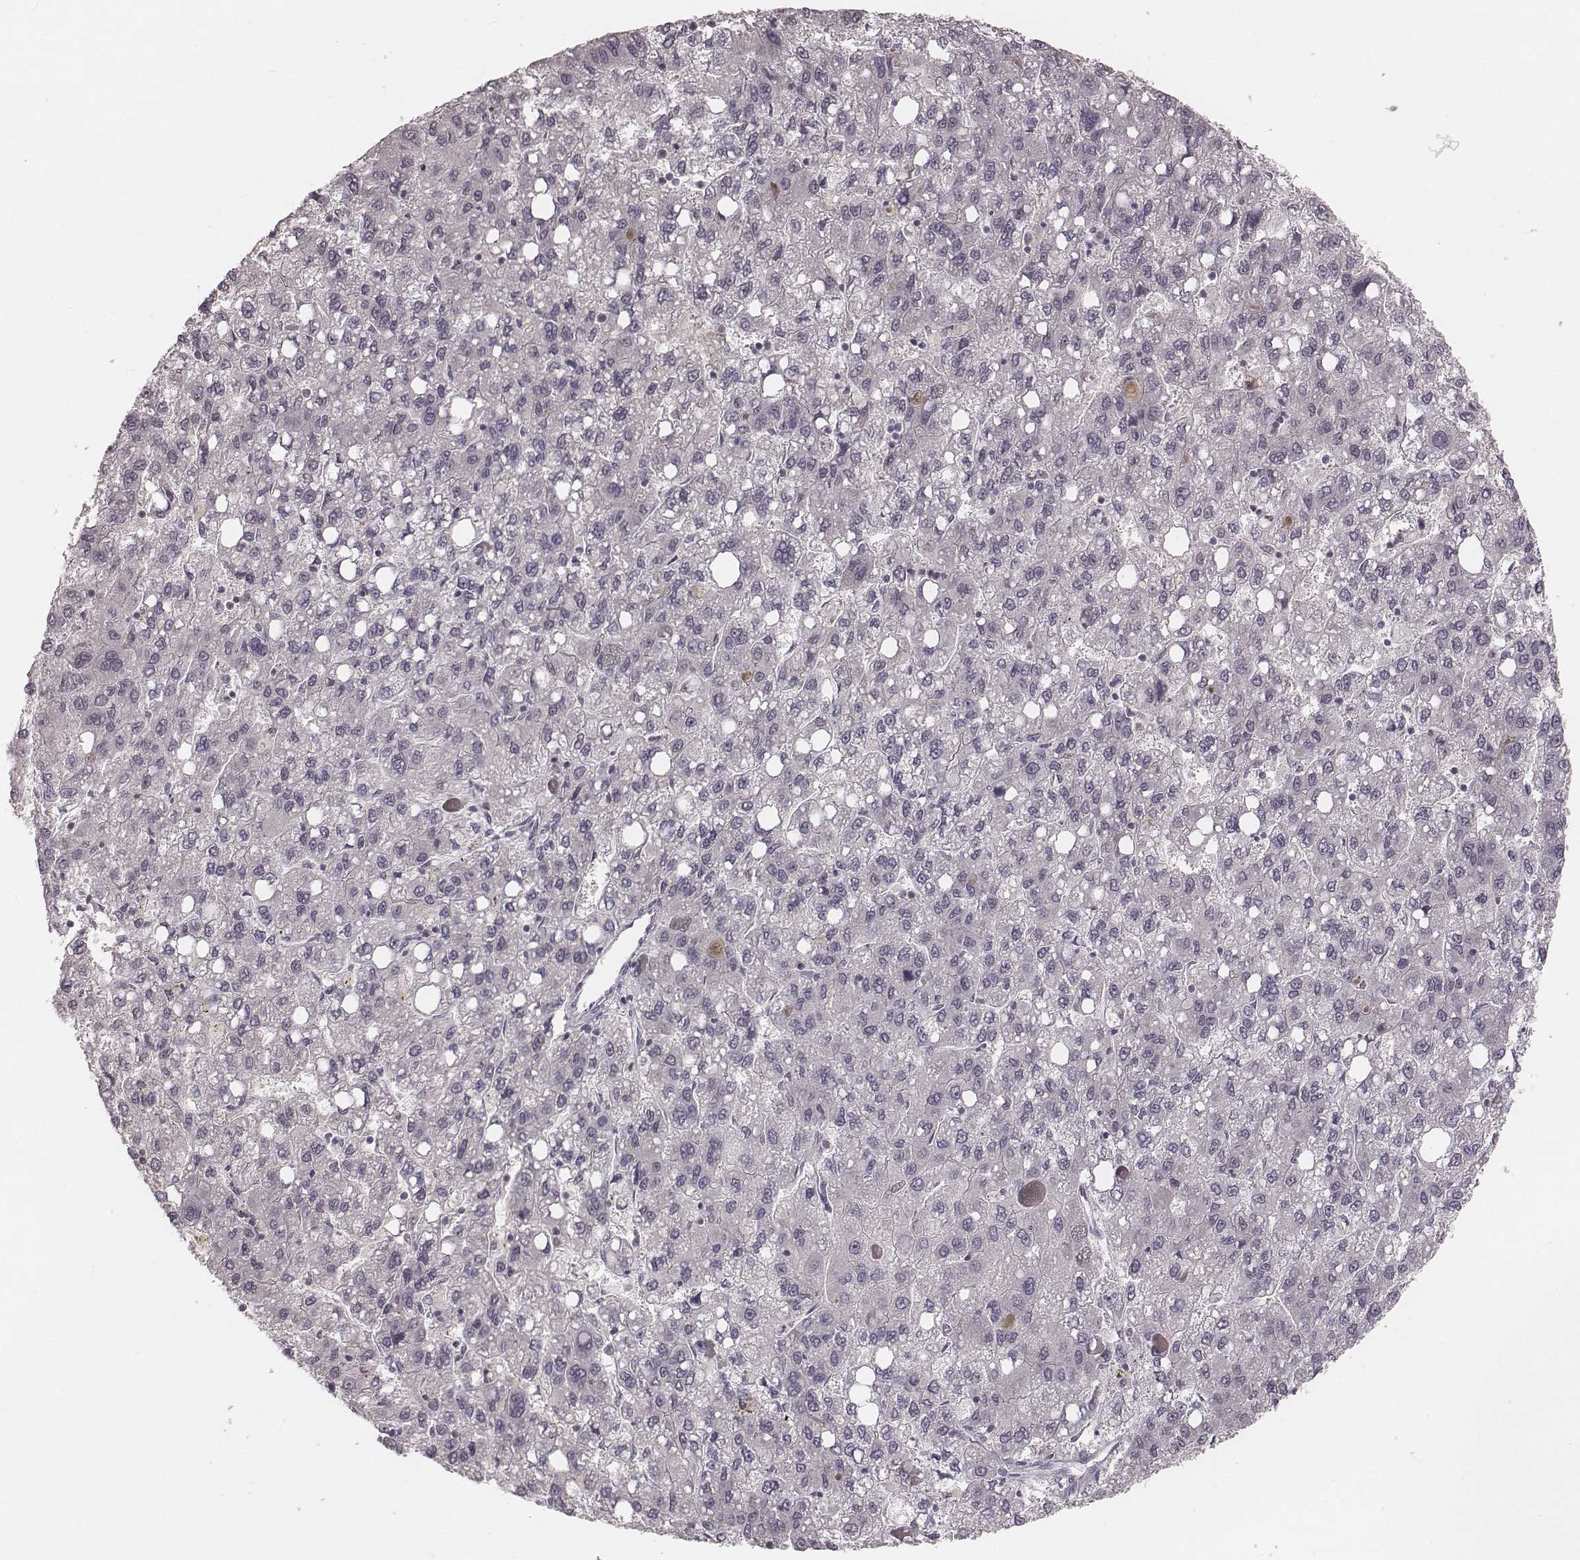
{"staining": {"intensity": "negative", "quantity": "none", "location": "none"}, "tissue": "liver cancer", "cell_type": "Tumor cells", "image_type": "cancer", "snomed": [{"axis": "morphology", "description": "Carcinoma, Hepatocellular, NOS"}, {"axis": "topography", "description": "Liver"}], "caption": "This is an immunohistochemistry (IHC) histopathology image of liver hepatocellular carcinoma. There is no staining in tumor cells.", "gene": "IQCG", "patient": {"sex": "female", "age": 82}}